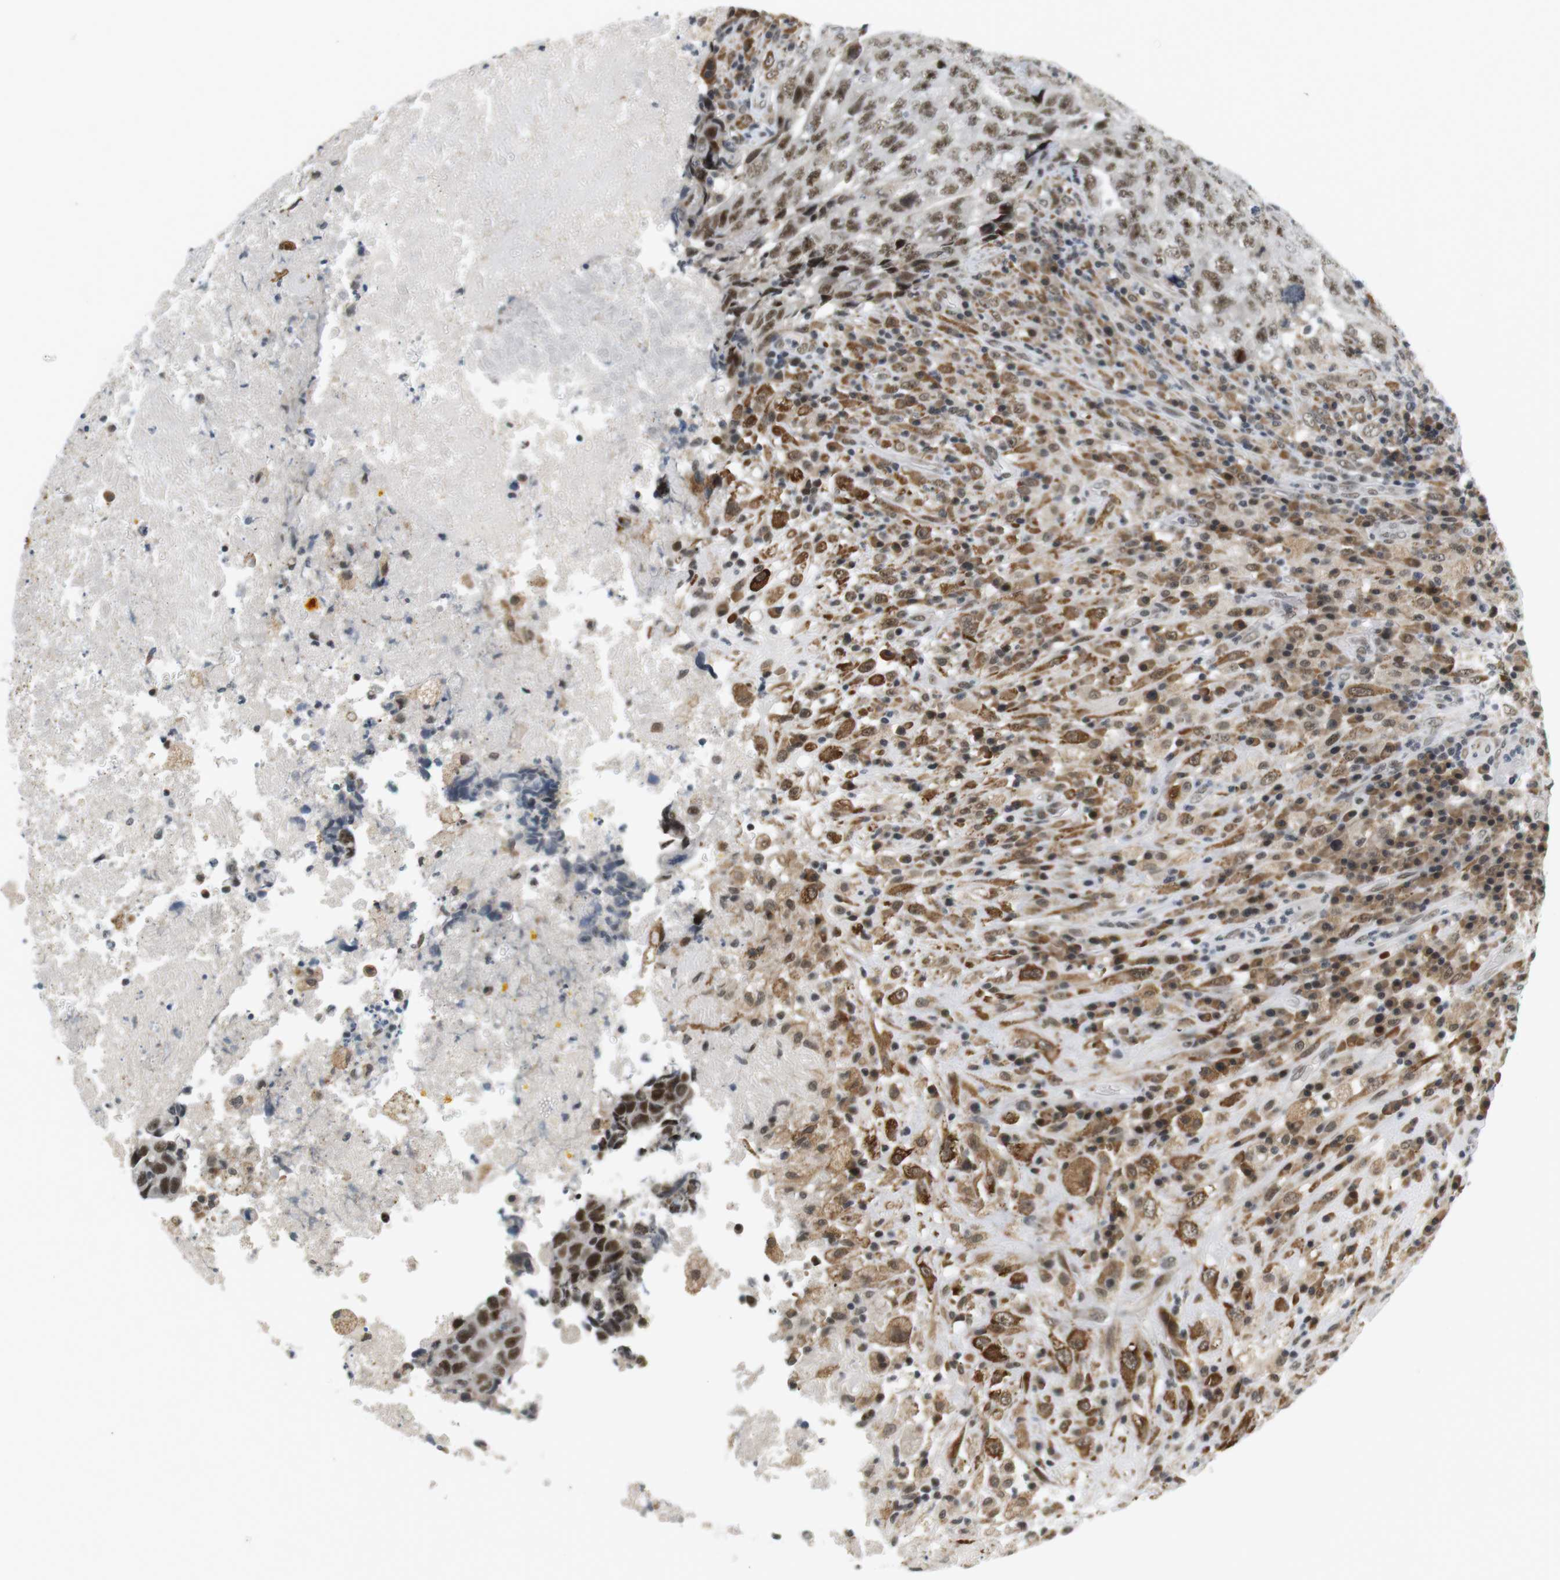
{"staining": {"intensity": "moderate", "quantity": ">75%", "location": "nuclear"}, "tissue": "testis cancer", "cell_type": "Tumor cells", "image_type": "cancer", "snomed": [{"axis": "morphology", "description": "Necrosis, NOS"}, {"axis": "morphology", "description": "Carcinoma, Embryonal, NOS"}, {"axis": "topography", "description": "Testis"}], "caption": "IHC (DAB (3,3'-diaminobenzidine)) staining of testis embryonal carcinoma demonstrates moderate nuclear protein positivity in about >75% of tumor cells.", "gene": "RNF38", "patient": {"sex": "male", "age": 19}}